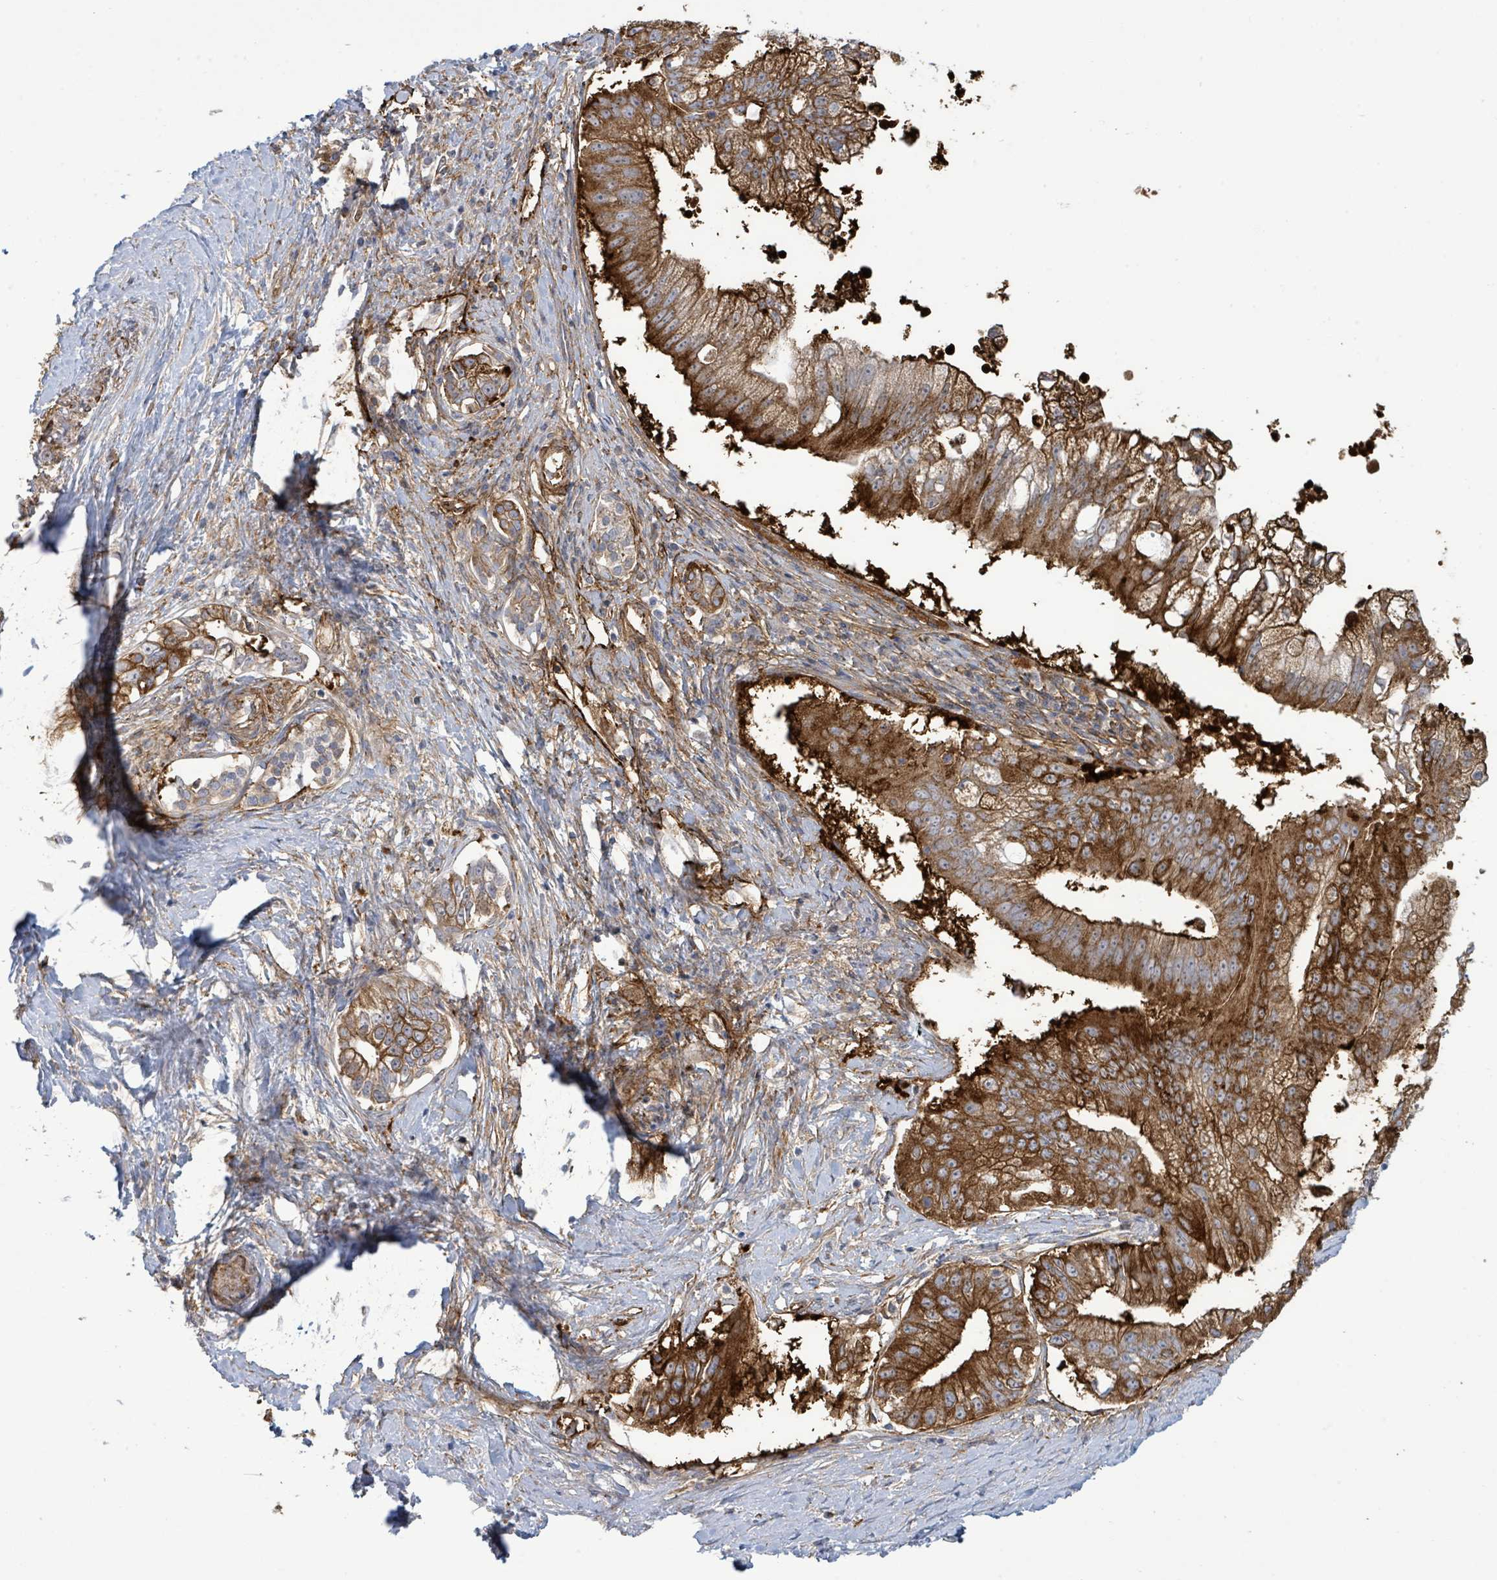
{"staining": {"intensity": "strong", "quantity": ">75%", "location": "cytoplasmic/membranous"}, "tissue": "pancreatic cancer", "cell_type": "Tumor cells", "image_type": "cancer", "snomed": [{"axis": "morphology", "description": "Adenocarcinoma, NOS"}, {"axis": "topography", "description": "Pancreas"}], "caption": "Immunohistochemical staining of human pancreatic cancer shows high levels of strong cytoplasmic/membranous protein expression in approximately >75% of tumor cells. (Stains: DAB in brown, nuclei in blue, Microscopy: brightfield microscopy at high magnification).", "gene": "EGFL7", "patient": {"sex": "male", "age": 70}}